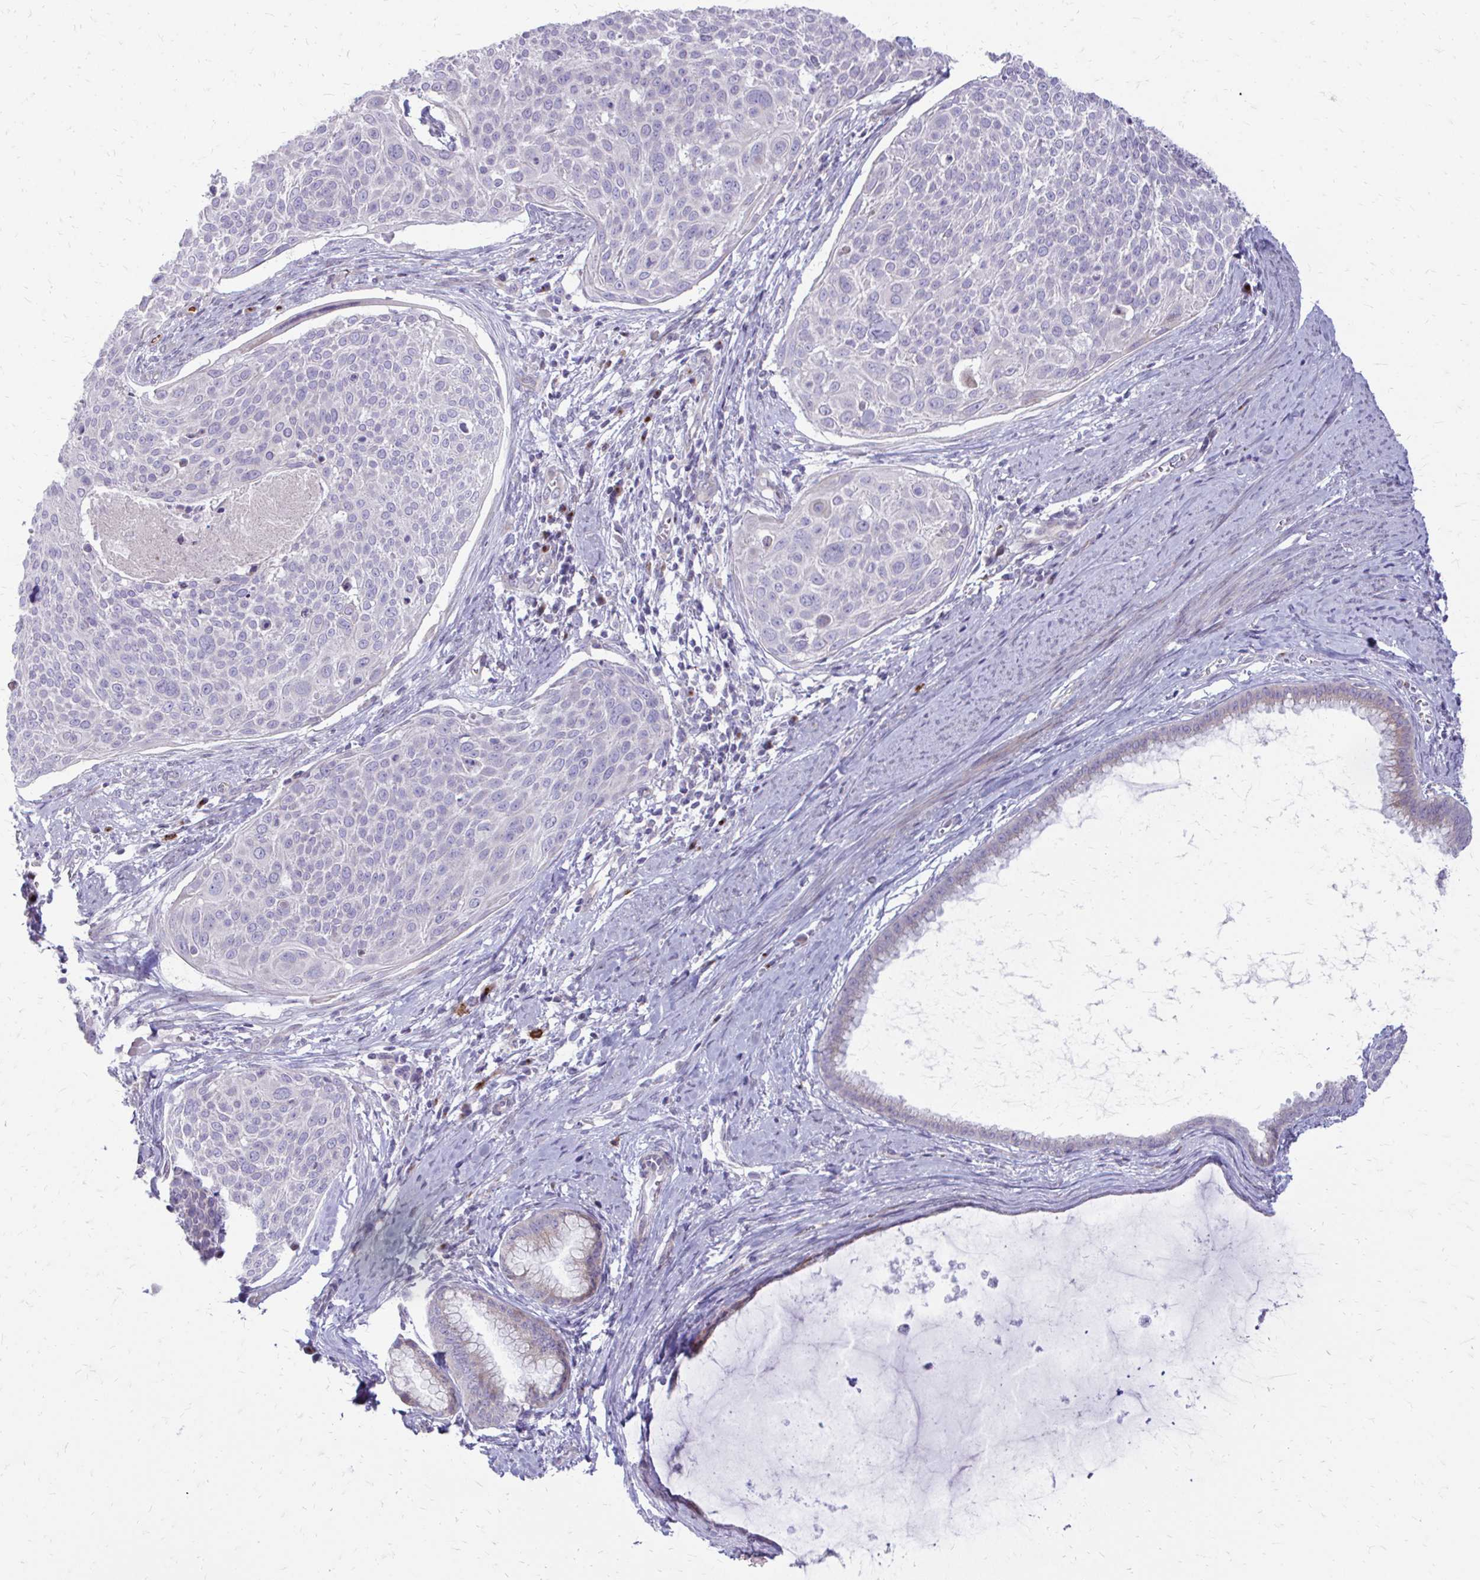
{"staining": {"intensity": "negative", "quantity": "none", "location": "none"}, "tissue": "cervical cancer", "cell_type": "Tumor cells", "image_type": "cancer", "snomed": [{"axis": "morphology", "description": "Squamous cell carcinoma, NOS"}, {"axis": "topography", "description": "Cervix"}], "caption": "Protein analysis of cervical cancer (squamous cell carcinoma) exhibits no significant staining in tumor cells.", "gene": "FUNDC2", "patient": {"sex": "female", "age": 39}}